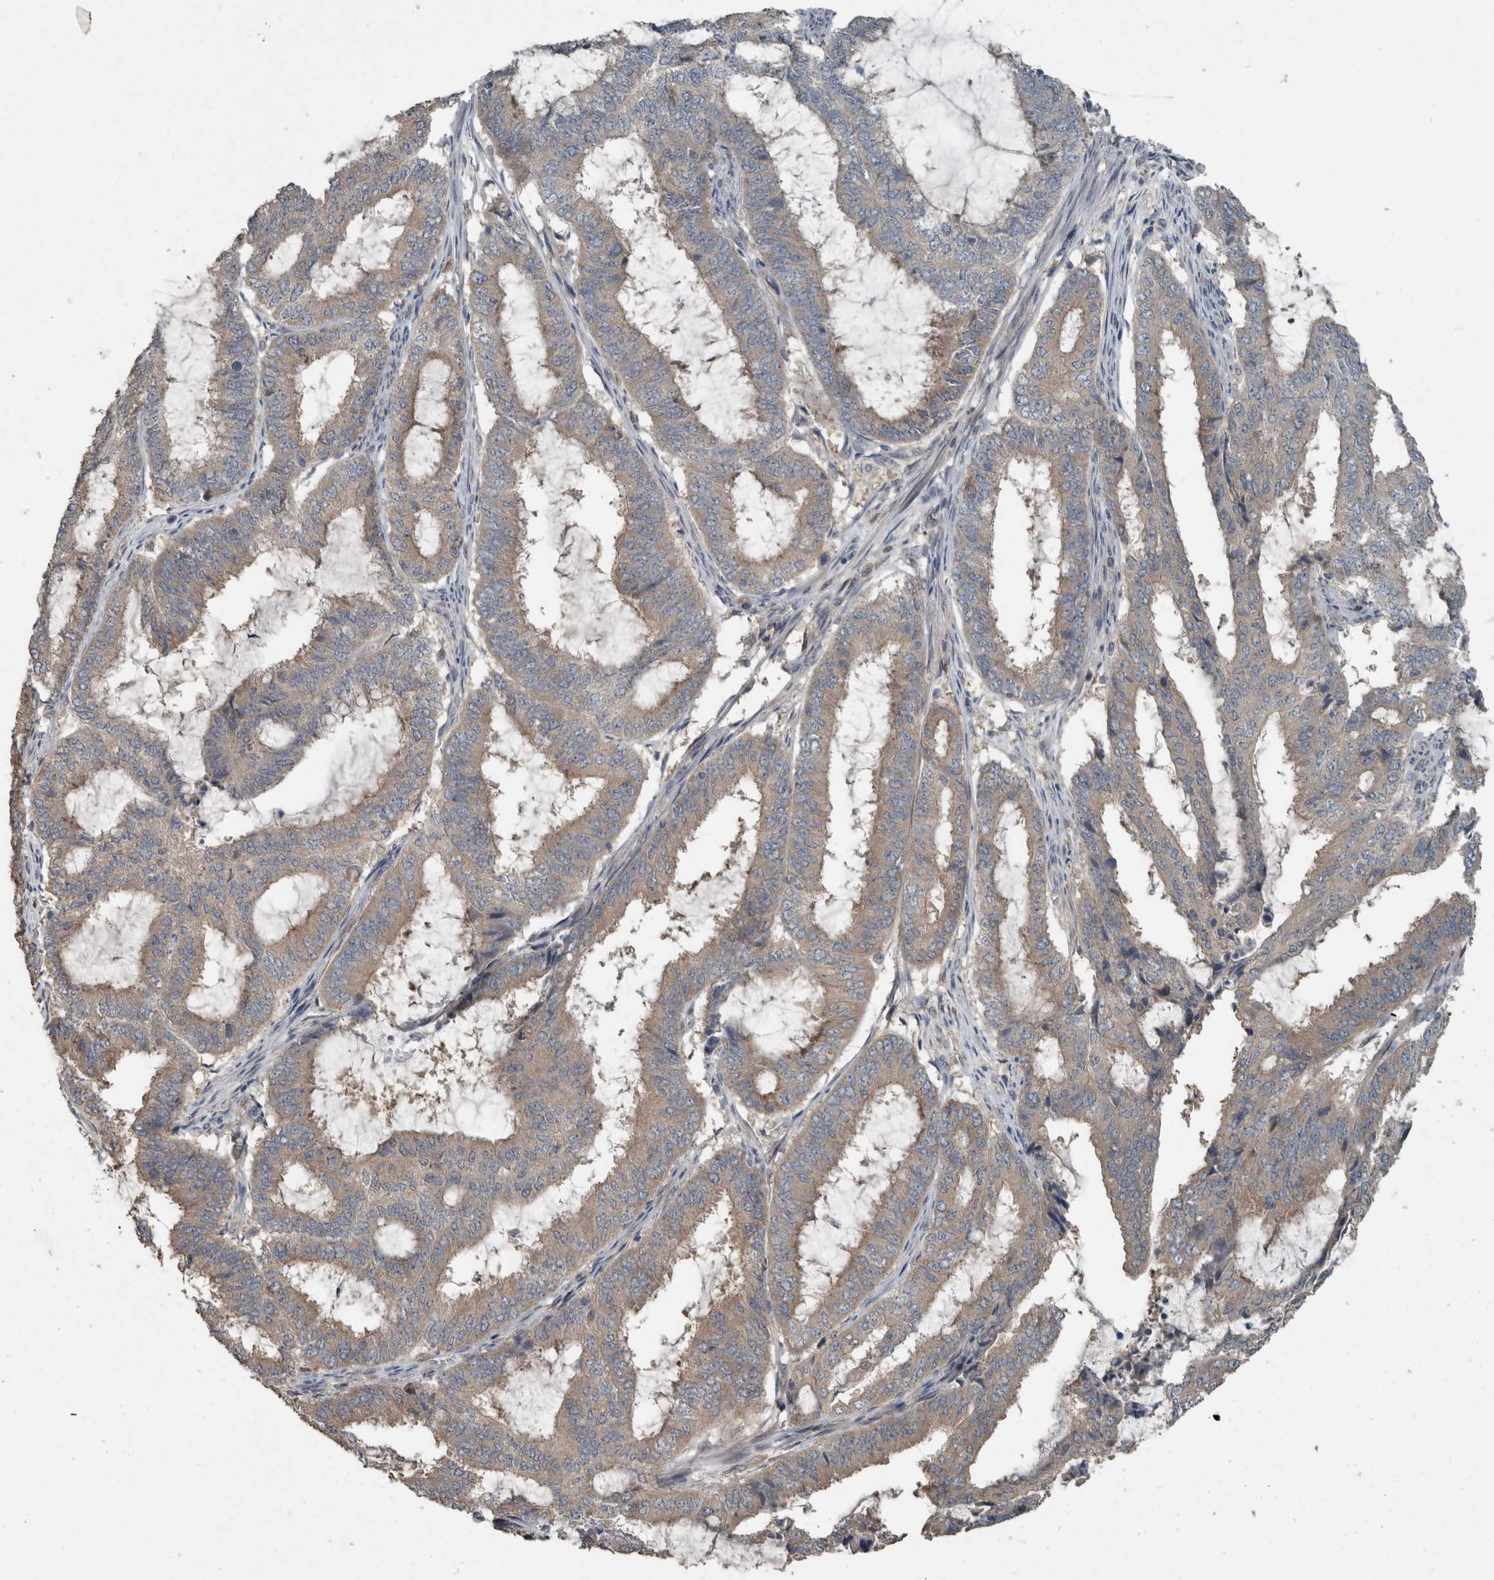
{"staining": {"intensity": "weak", "quantity": "25%-75%", "location": "cytoplasmic/membranous"}, "tissue": "endometrial cancer", "cell_type": "Tumor cells", "image_type": "cancer", "snomed": [{"axis": "morphology", "description": "Adenocarcinoma, NOS"}, {"axis": "topography", "description": "Endometrium"}], "caption": "This is a micrograph of immunohistochemistry (IHC) staining of adenocarcinoma (endometrial), which shows weak expression in the cytoplasmic/membranous of tumor cells.", "gene": "KNTC1", "patient": {"sex": "female", "age": 51}}